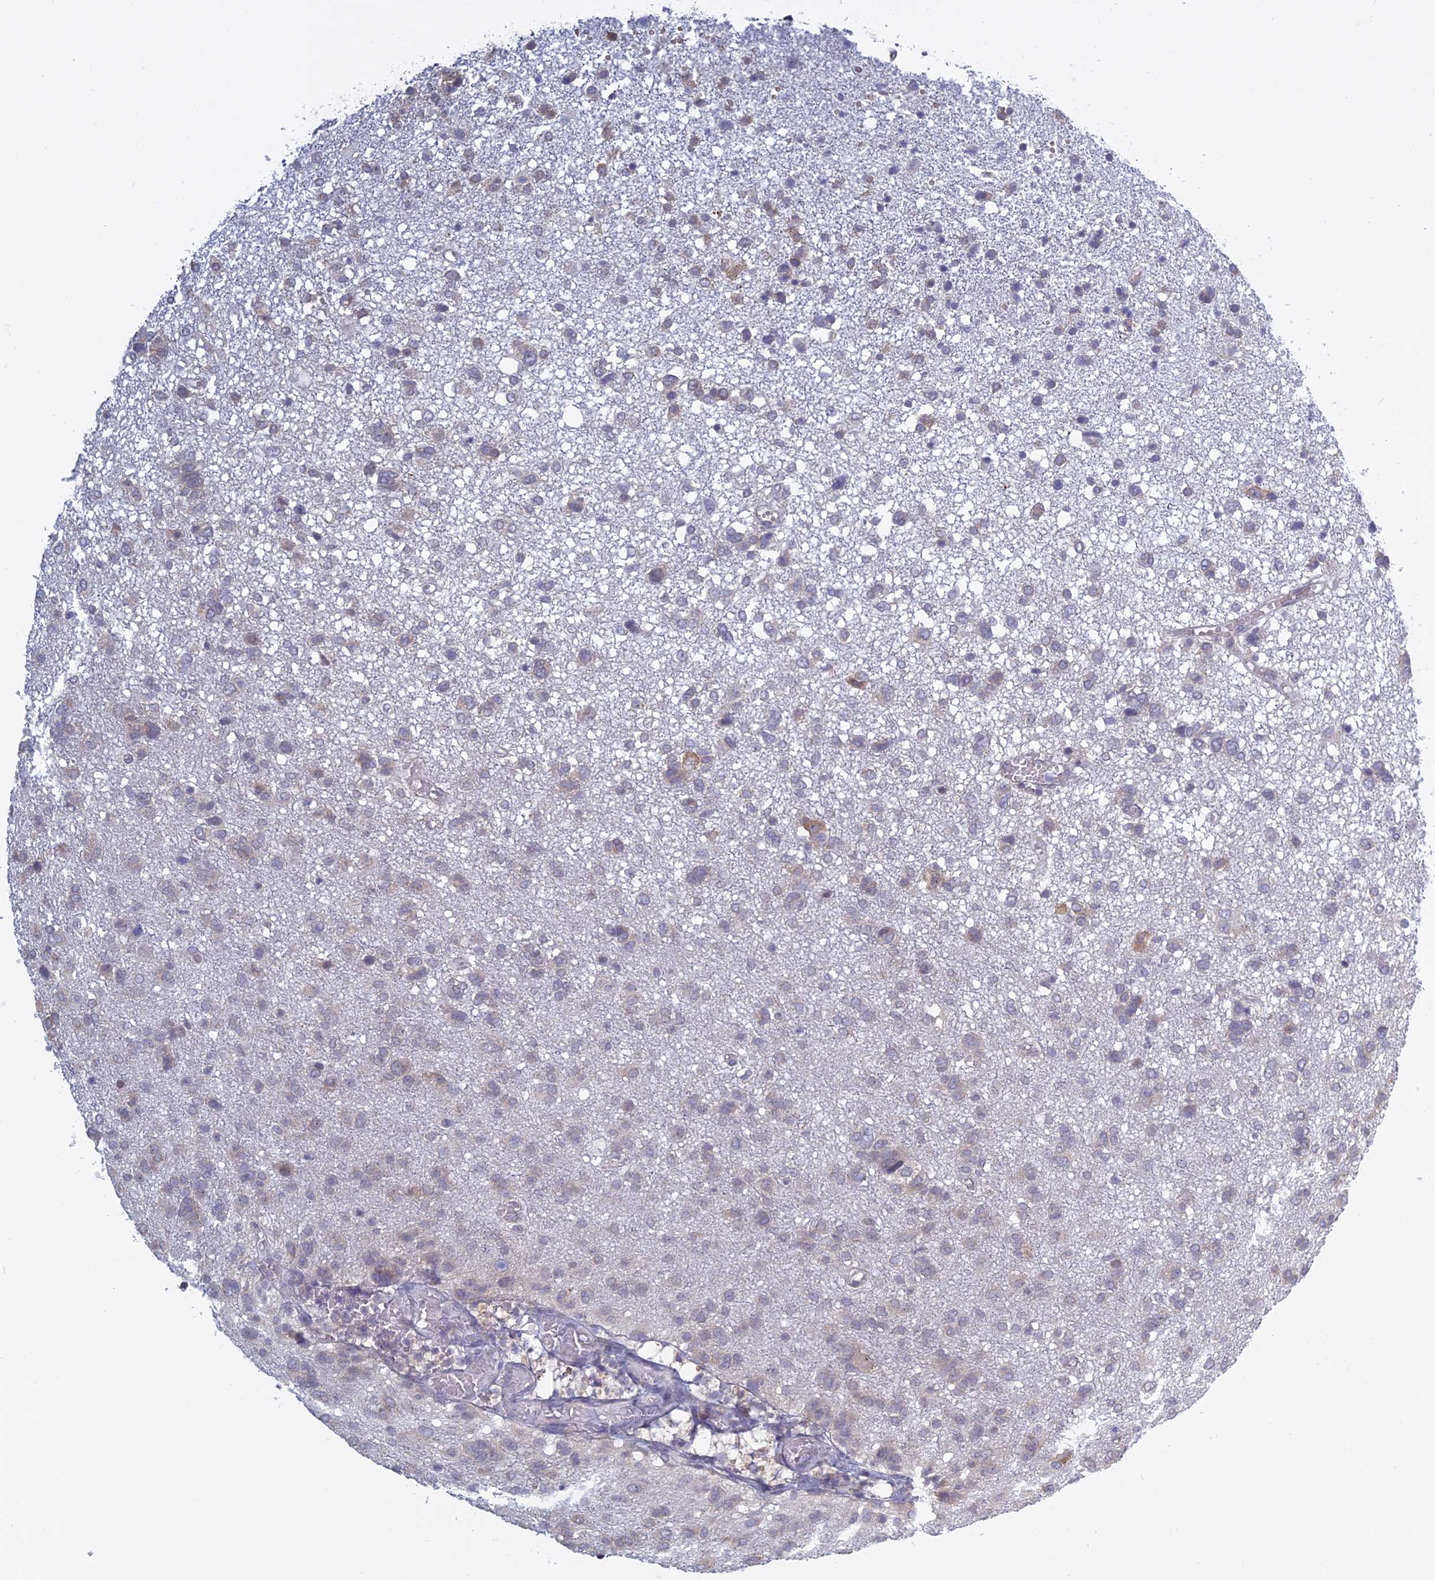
{"staining": {"intensity": "moderate", "quantity": "<25%", "location": "cytoplasmic/membranous,nuclear"}, "tissue": "glioma", "cell_type": "Tumor cells", "image_type": "cancer", "snomed": [{"axis": "morphology", "description": "Glioma, malignant, High grade"}, {"axis": "topography", "description": "Brain"}], "caption": "DAB immunohistochemical staining of human glioma displays moderate cytoplasmic/membranous and nuclear protein positivity in approximately <25% of tumor cells.", "gene": "RPS19BP1", "patient": {"sex": "female", "age": 59}}